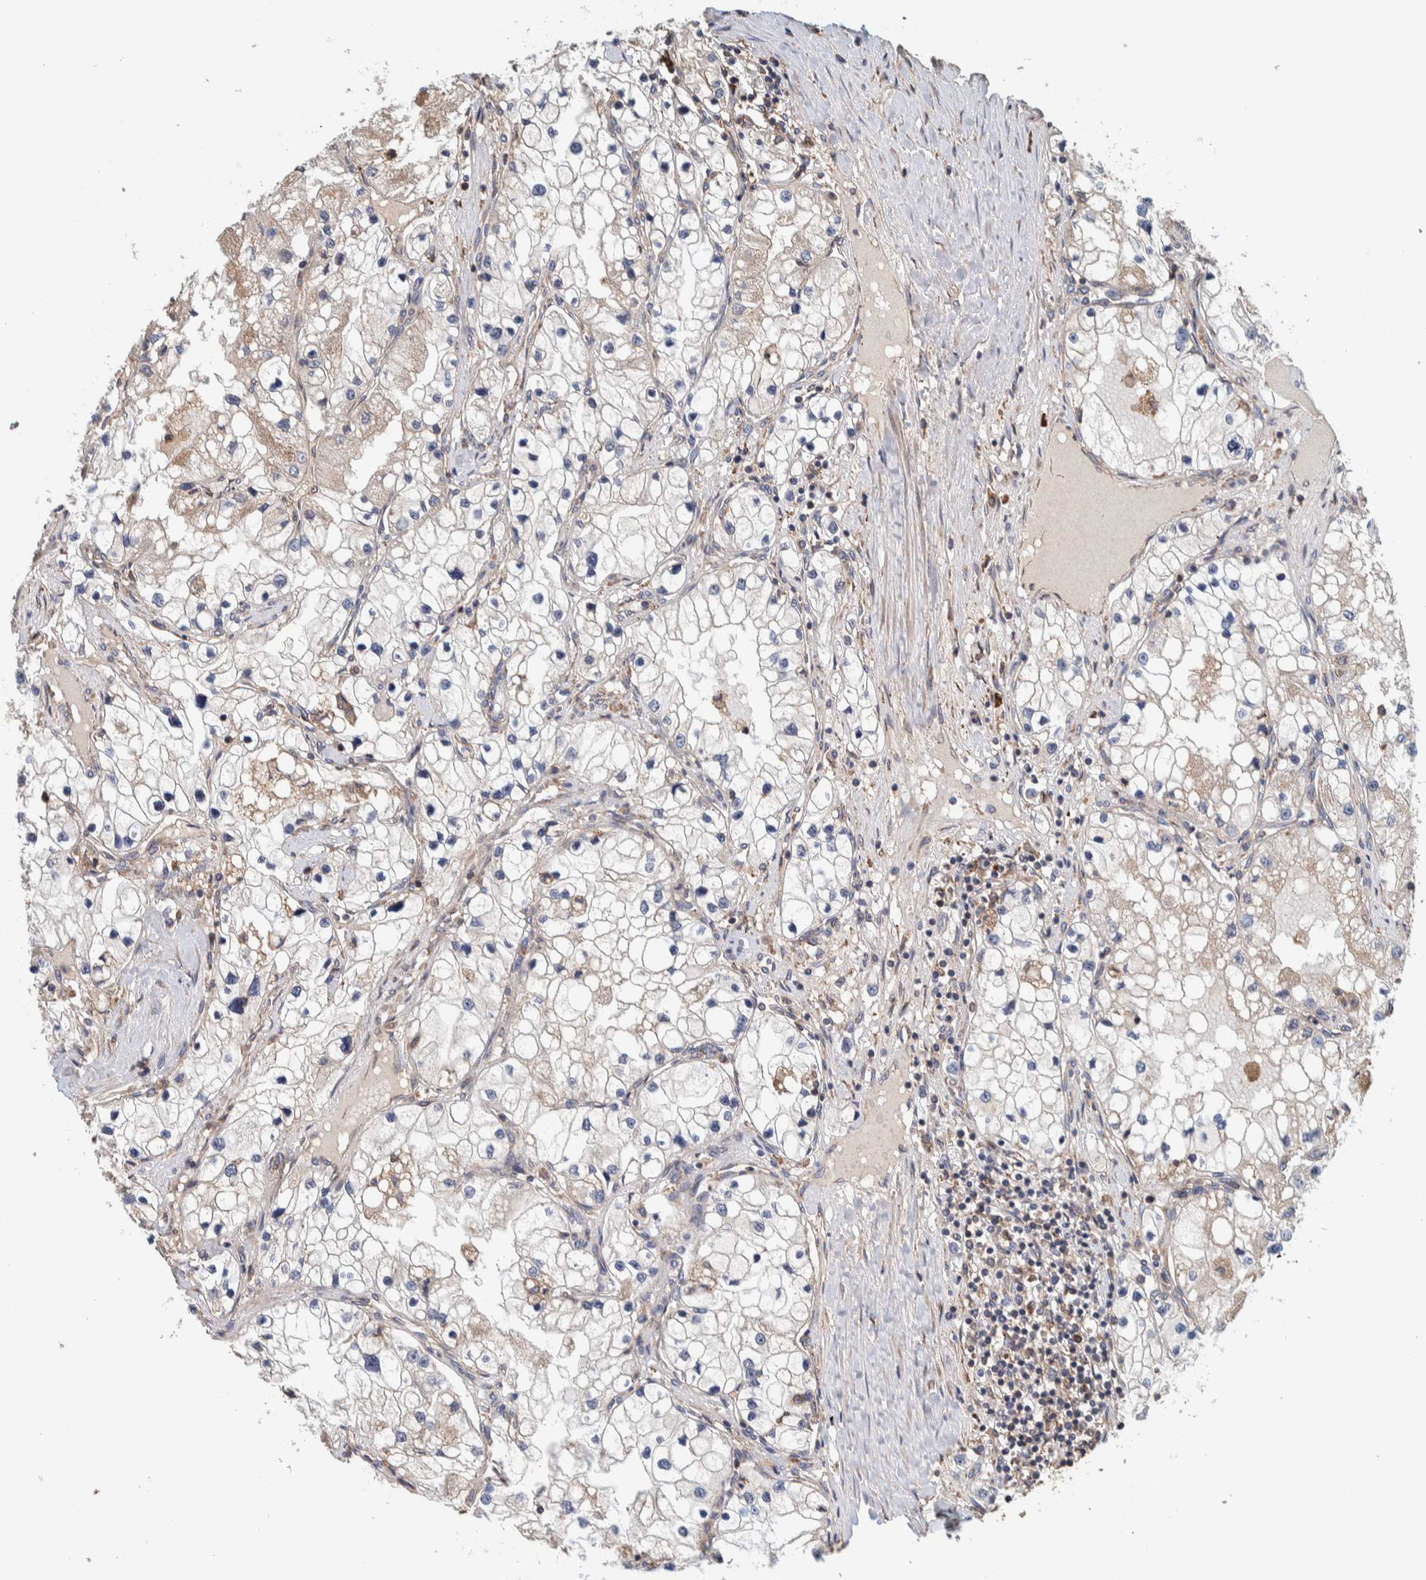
{"staining": {"intensity": "weak", "quantity": "<25%", "location": "cytoplasmic/membranous"}, "tissue": "renal cancer", "cell_type": "Tumor cells", "image_type": "cancer", "snomed": [{"axis": "morphology", "description": "Adenocarcinoma, NOS"}, {"axis": "topography", "description": "Kidney"}], "caption": "Renal cancer (adenocarcinoma) stained for a protein using immunohistochemistry displays no staining tumor cells.", "gene": "PLA2G3", "patient": {"sex": "male", "age": 68}}